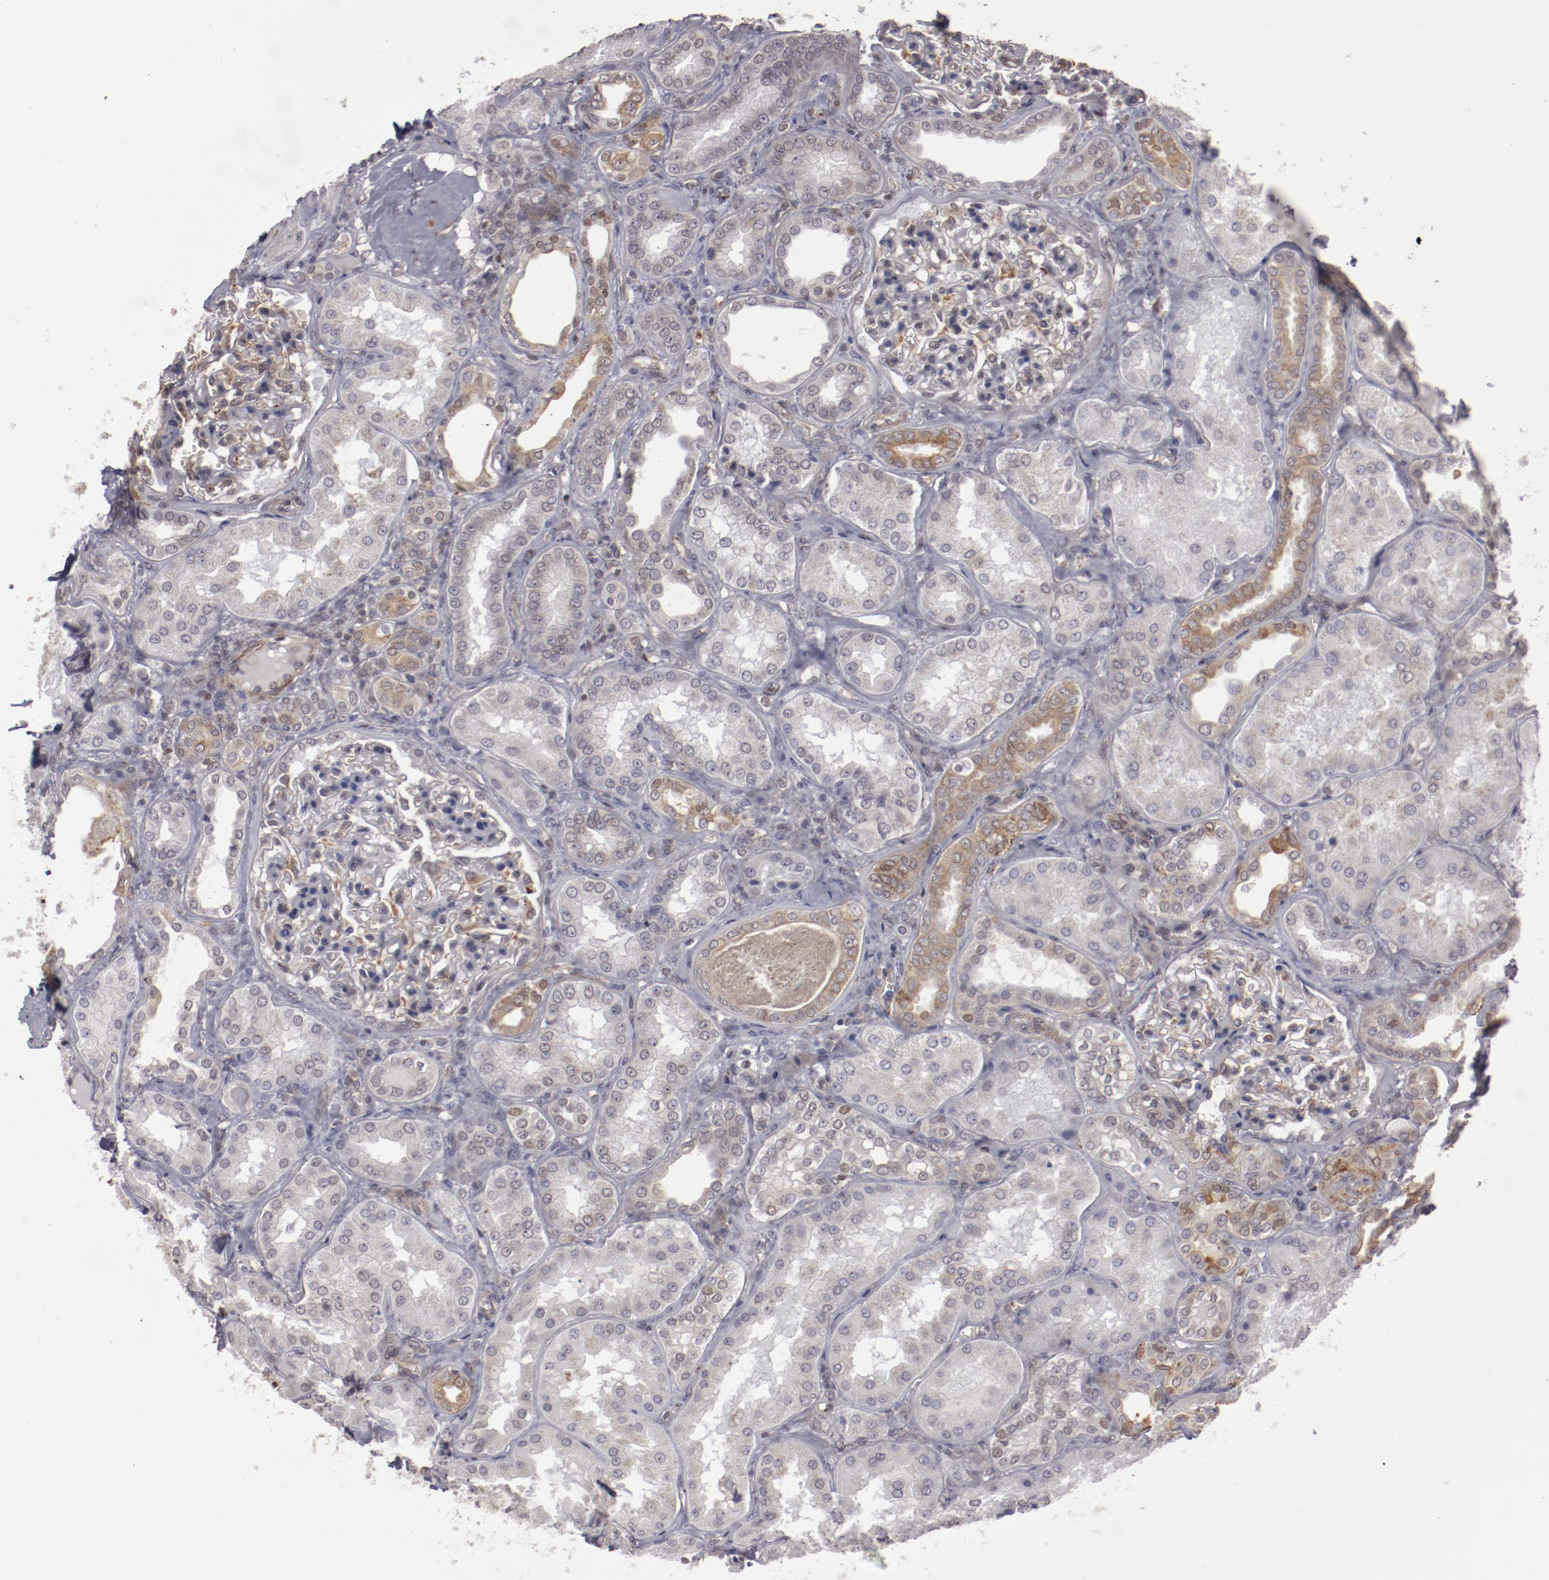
{"staining": {"intensity": "negative", "quantity": "none", "location": "none"}, "tissue": "kidney", "cell_type": "Cells in glomeruli", "image_type": "normal", "snomed": [{"axis": "morphology", "description": "Normal tissue, NOS"}, {"axis": "topography", "description": "Kidney"}], "caption": "Protein analysis of normal kidney shows no significant expression in cells in glomeruli.", "gene": "LEF1", "patient": {"sex": "female", "age": 56}}